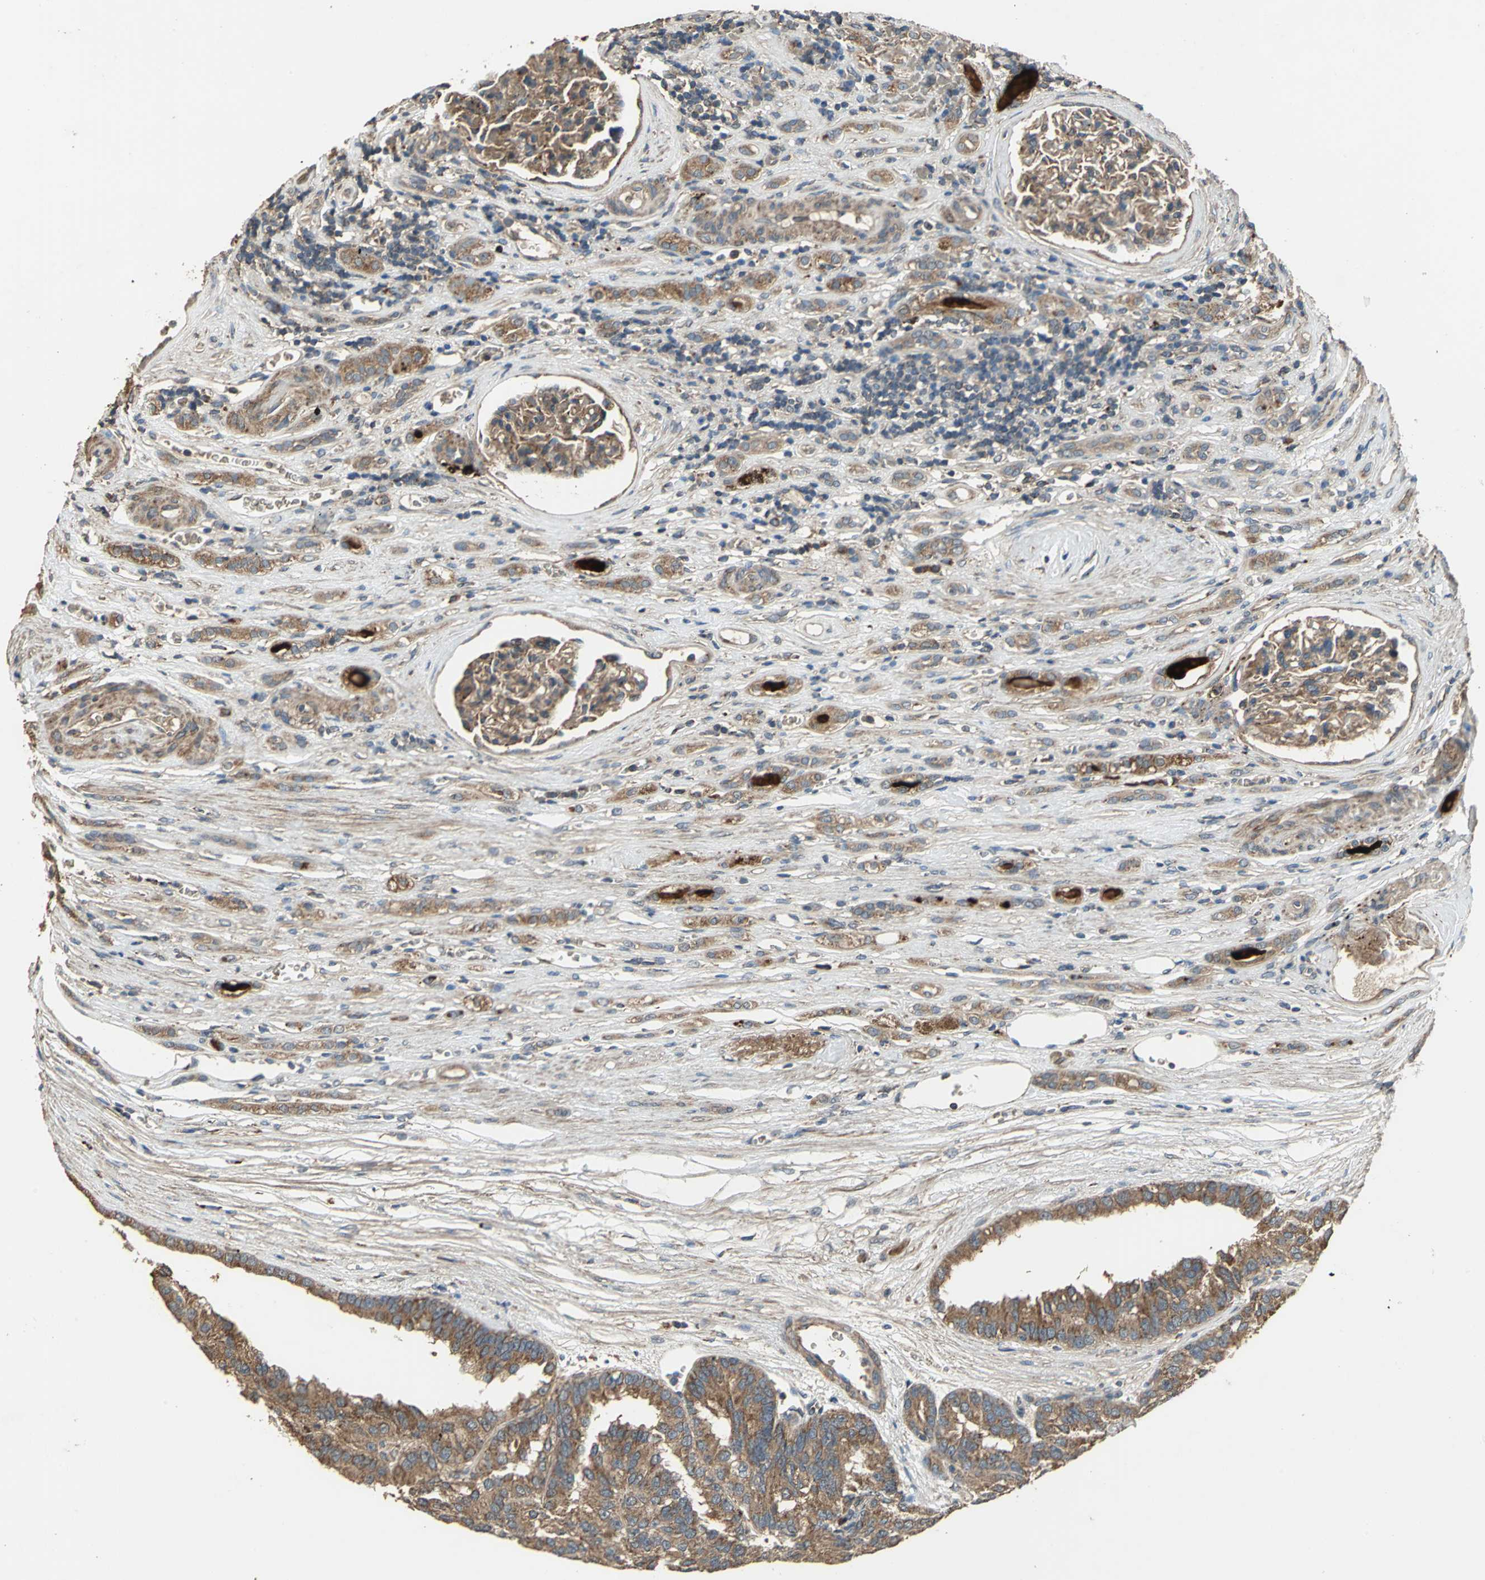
{"staining": {"intensity": "strong", "quantity": ">75%", "location": "cytoplasmic/membranous"}, "tissue": "renal cancer", "cell_type": "Tumor cells", "image_type": "cancer", "snomed": [{"axis": "morphology", "description": "Adenocarcinoma, NOS"}, {"axis": "topography", "description": "Kidney"}], "caption": "Immunohistochemical staining of human renal adenocarcinoma exhibits high levels of strong cytoplasmic/membranous protein positivity in approximately >75% of tumor cells.", "gene": "POLRMT", "patient": {"sex": "male", "age": 46}}